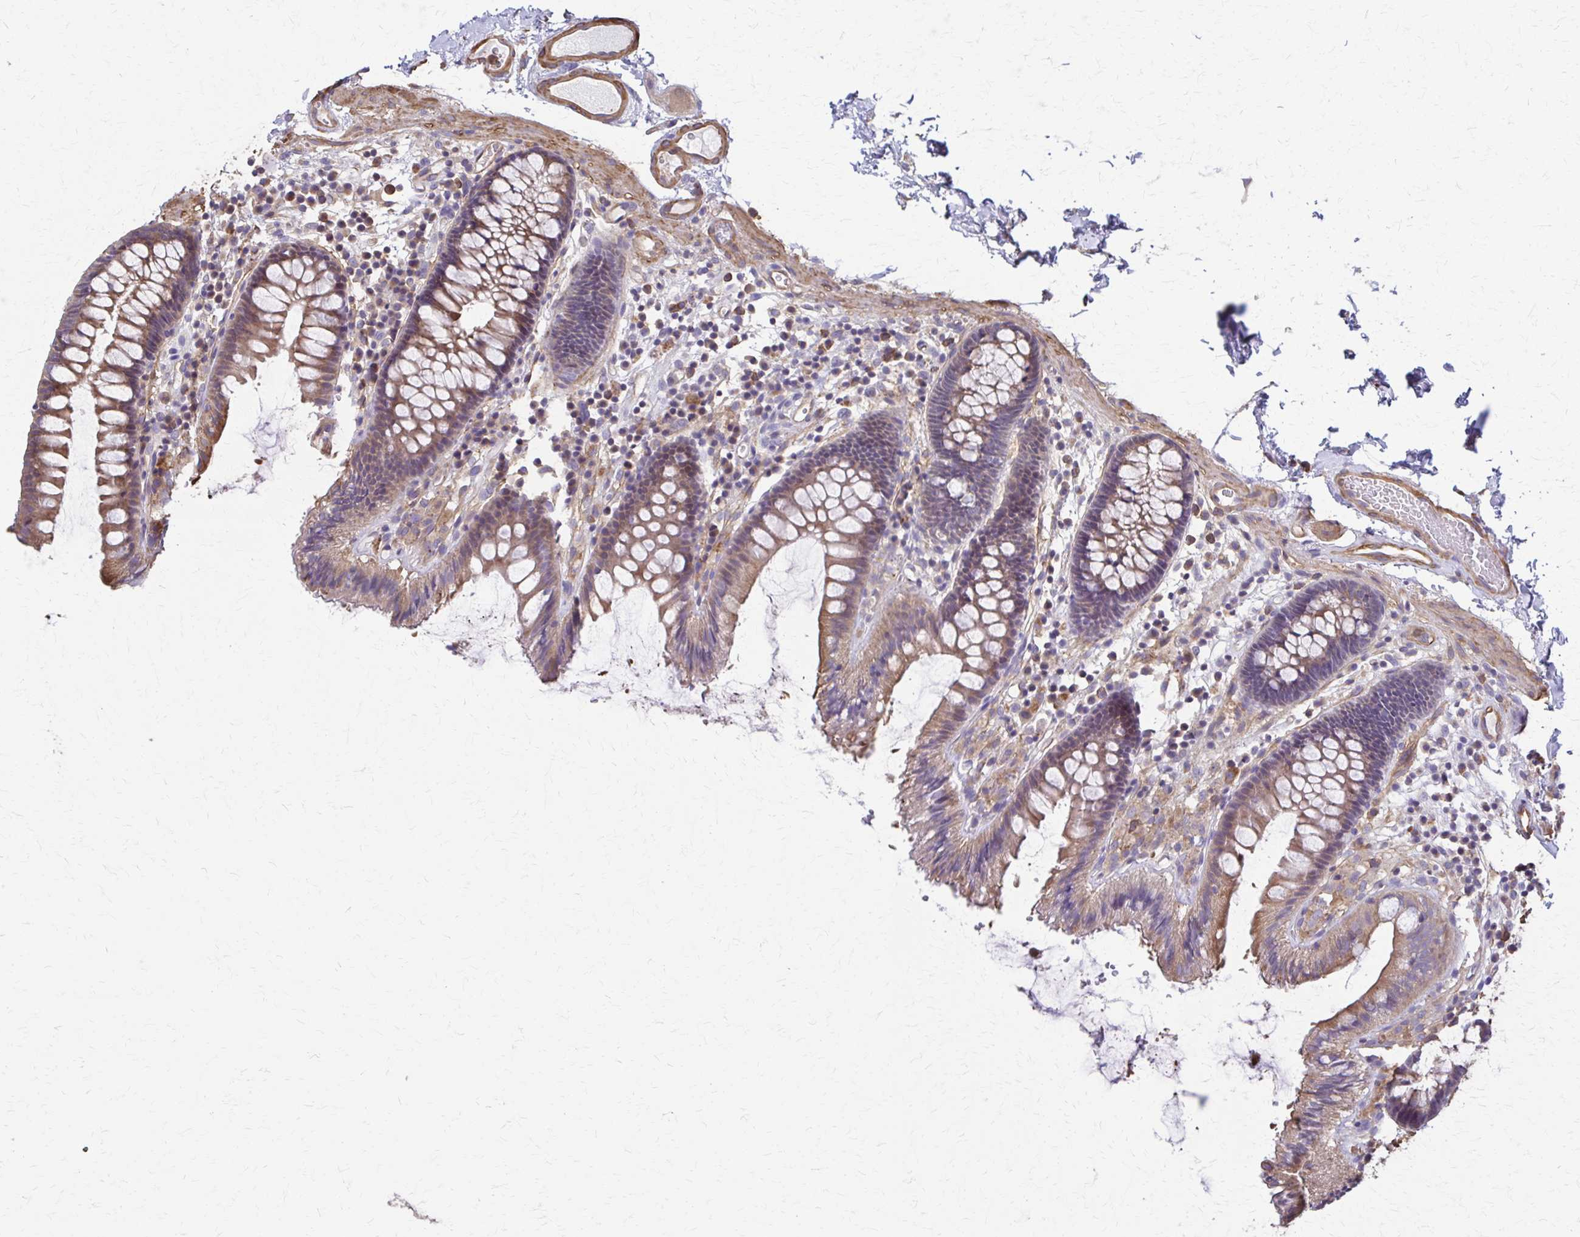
{"staining": {"intensity": "moderate", "quantity": ">75%", "location": "cytoplasmic/membranous"}, "tissue": "colon", "cell_type": "Endothelial cells", "image_type": "normal", "snomed": [{"axis": "morphology", "description": "Normal tissue, NOS"}, {"axis": "topography", "description": "Colon"}], "caption": "A brown stain highlights moderate cytoplasmic/membranous expression of a protein in endothelial cells of benign human colon.", "gene": "DSP", "patient": {"sex": "male", "age": 84}}